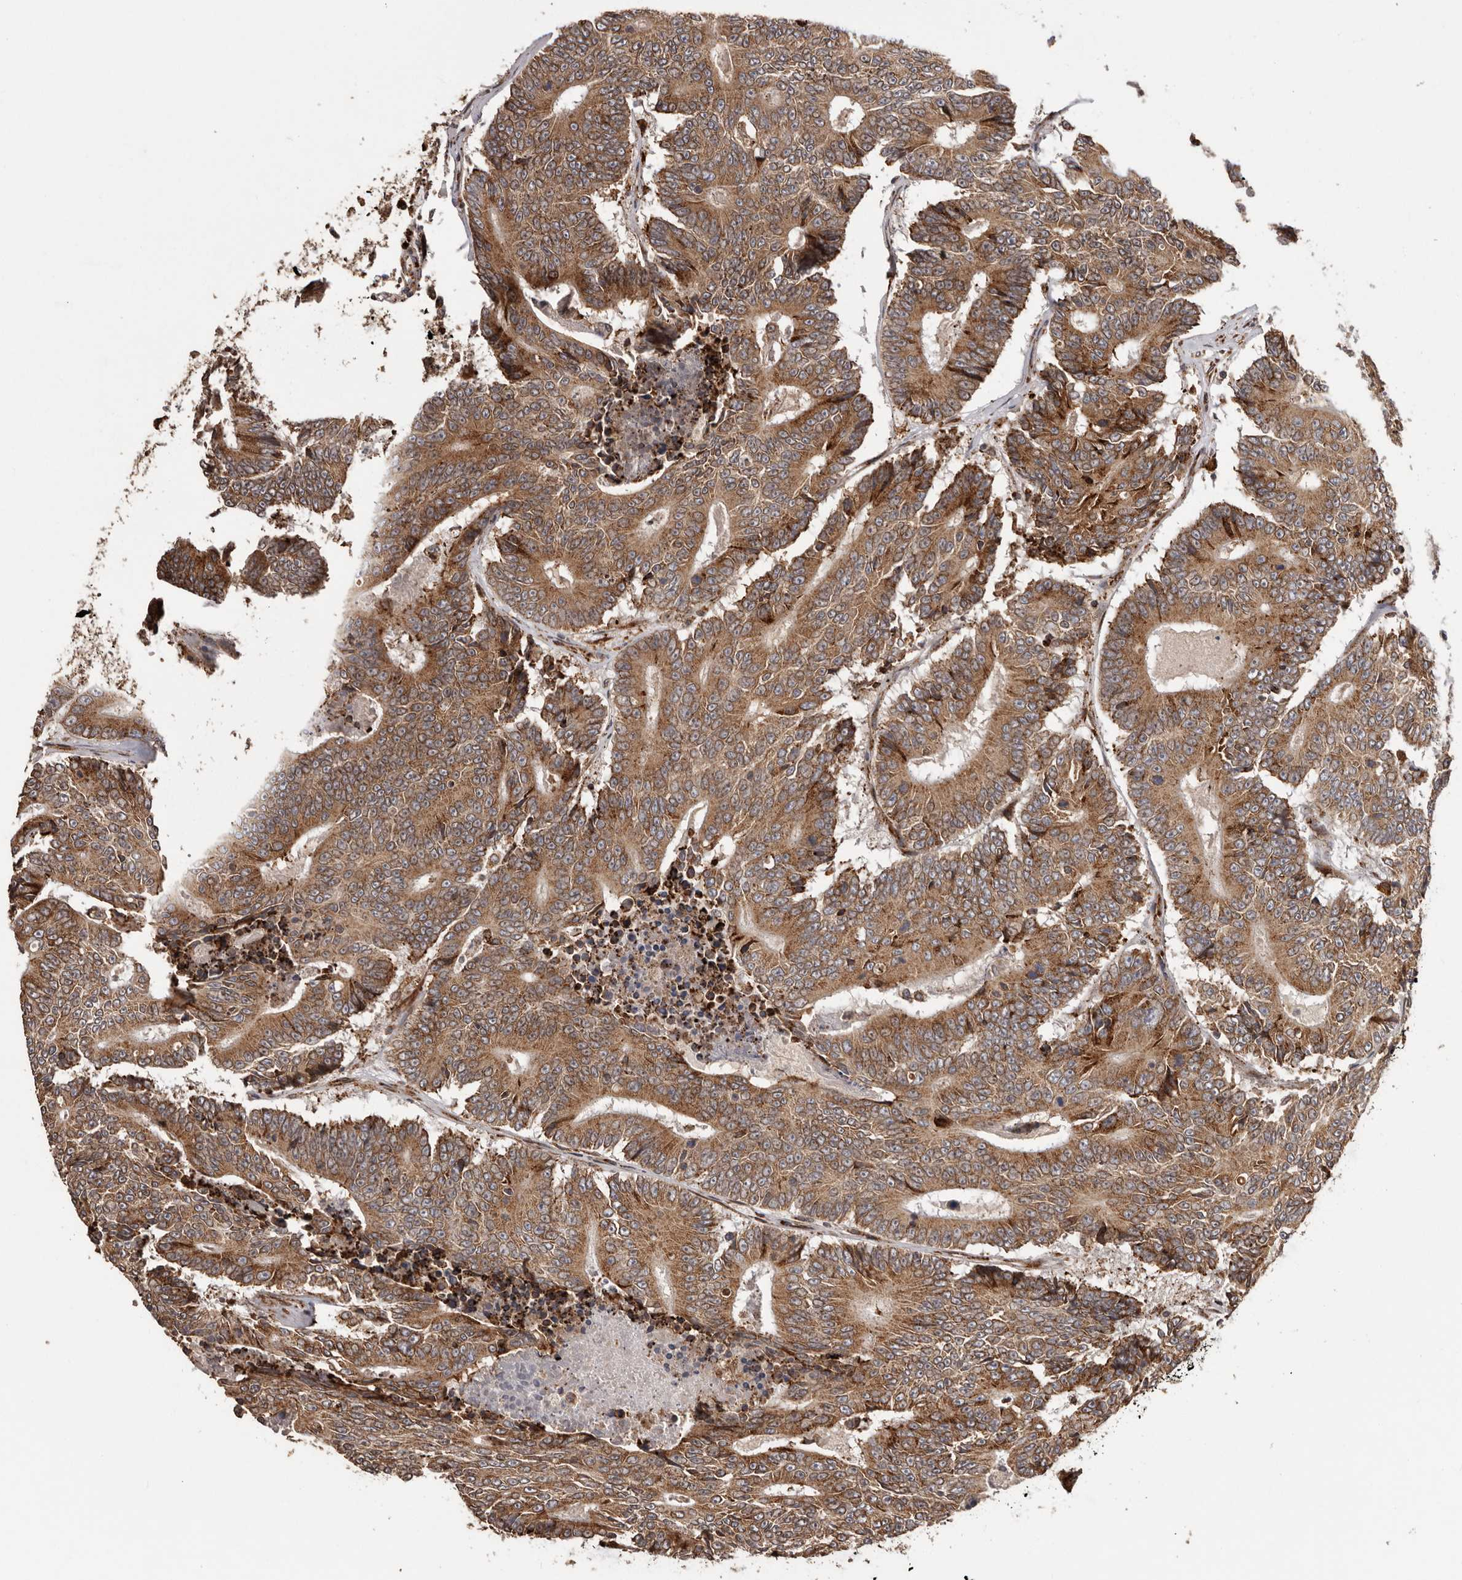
{"staining": {"intensity": "strong", "quantity": ">75%", "location": "cytoplasmic/membranous"}, "tissue": "colorectal cancer", "cell_type": "Tumor cells", "image_type": "cancer", "snomed": [{"axis": "morphology", "description": "Adenocarcinoma, NOS"}, {"axis": "topography", "description": "Colon"}], "caption": "A histopathology image of colorectal adenocarcinoma stained for a protein displays strong cytoplasmic/membranous brown staining in tumor cells. (DAB (3,3'-diaminobenzidine) = brown stain, brightfield microscopy at high magnification).", "gene": "NUP43", "patient": {"sex": "male", "age": 83}}